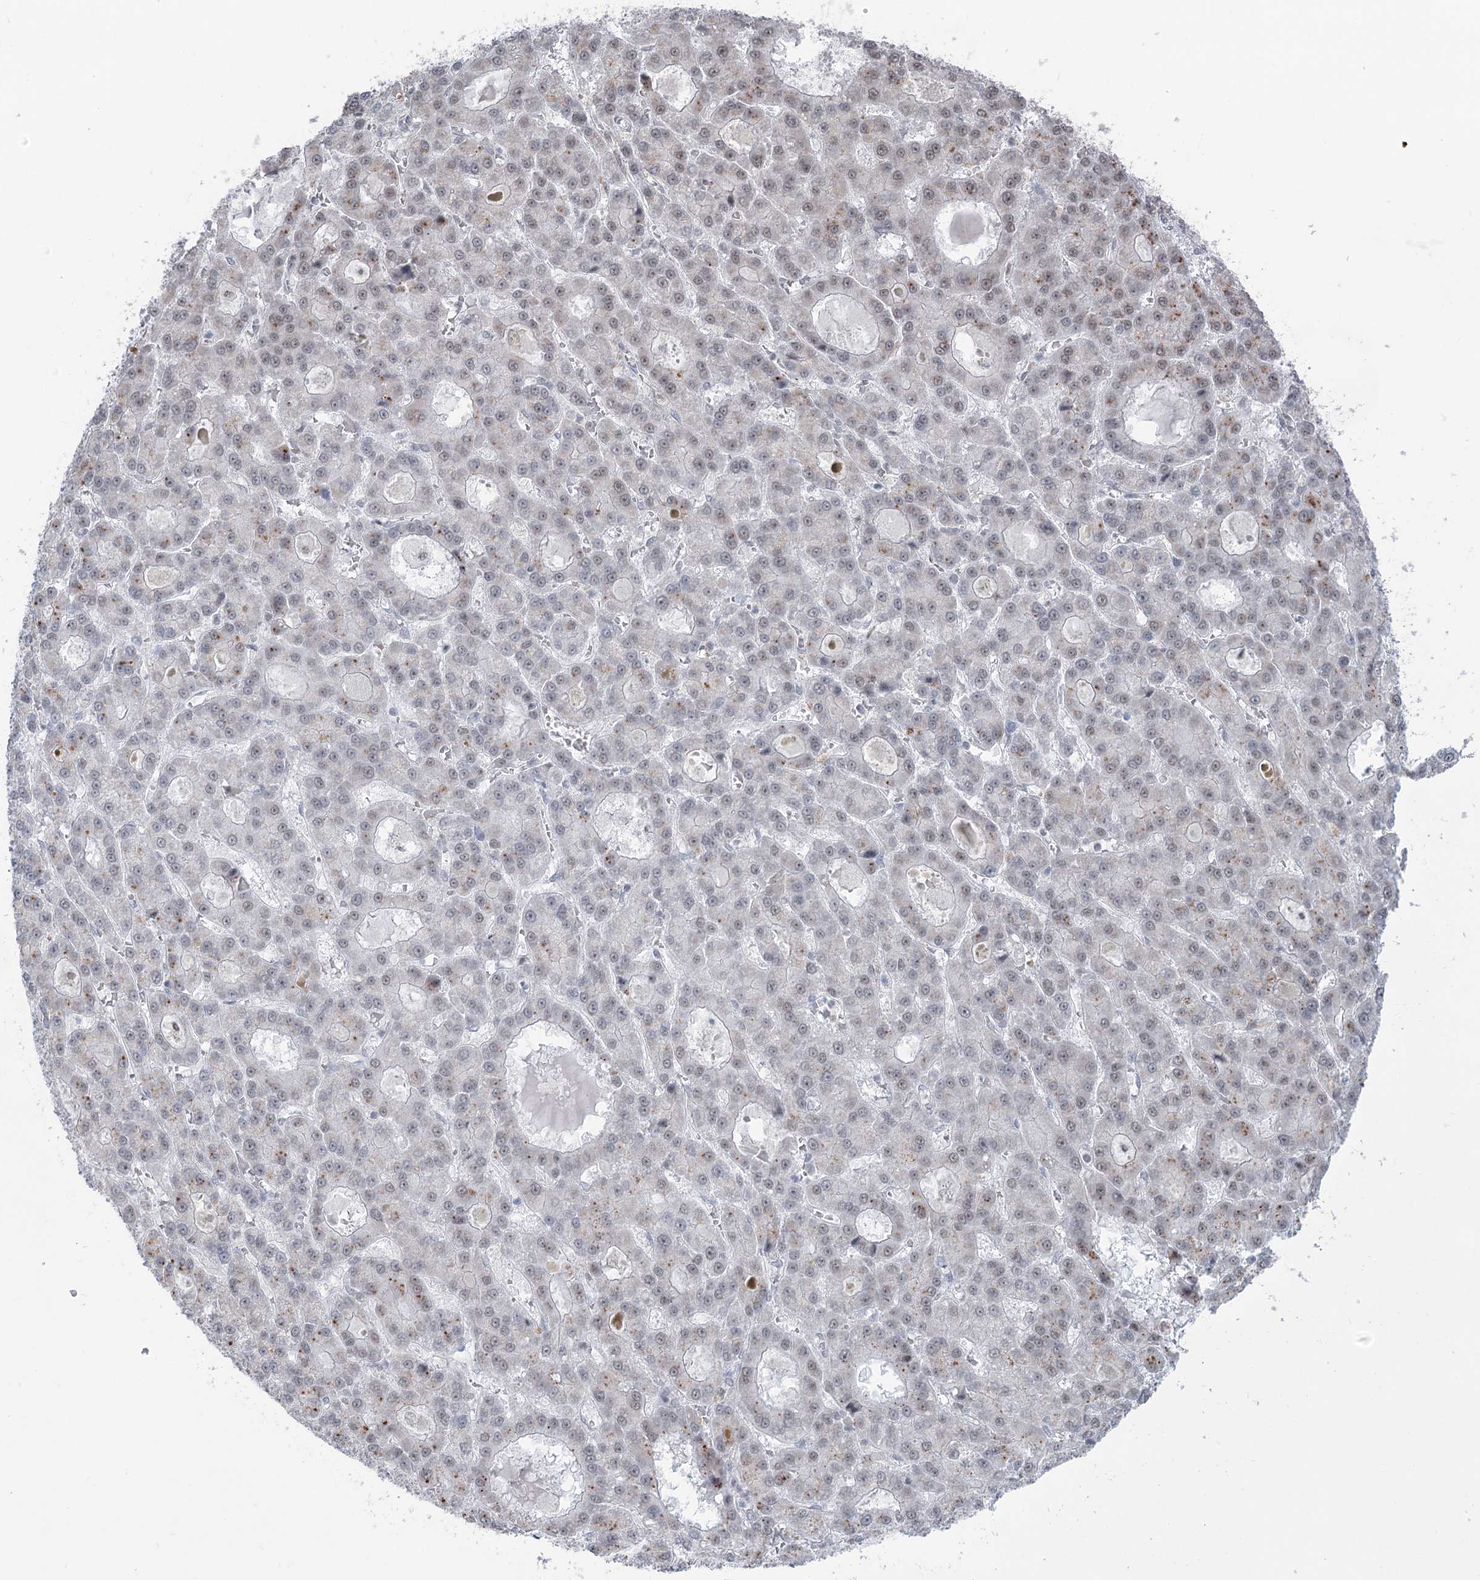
{"staining": {"intensity": "weak", "quantity": "<25%", "location": "nuclear"}, "tissue": "liver cancer", "cell_type": "Tumor cells", "image_type": "cancer", "snomed": [{"axis": "morphology", "description": "Carcinoma, Hepatocellular, NOS"}, {"axis": "topography", "description": "Liver"}], "caption": "The immunohistochemistry histopathology image has no significant positivity in tumor cells of liver cancer tissue.", "gene": "MTG1", "patient": {"sex": "male", "age": 70}}